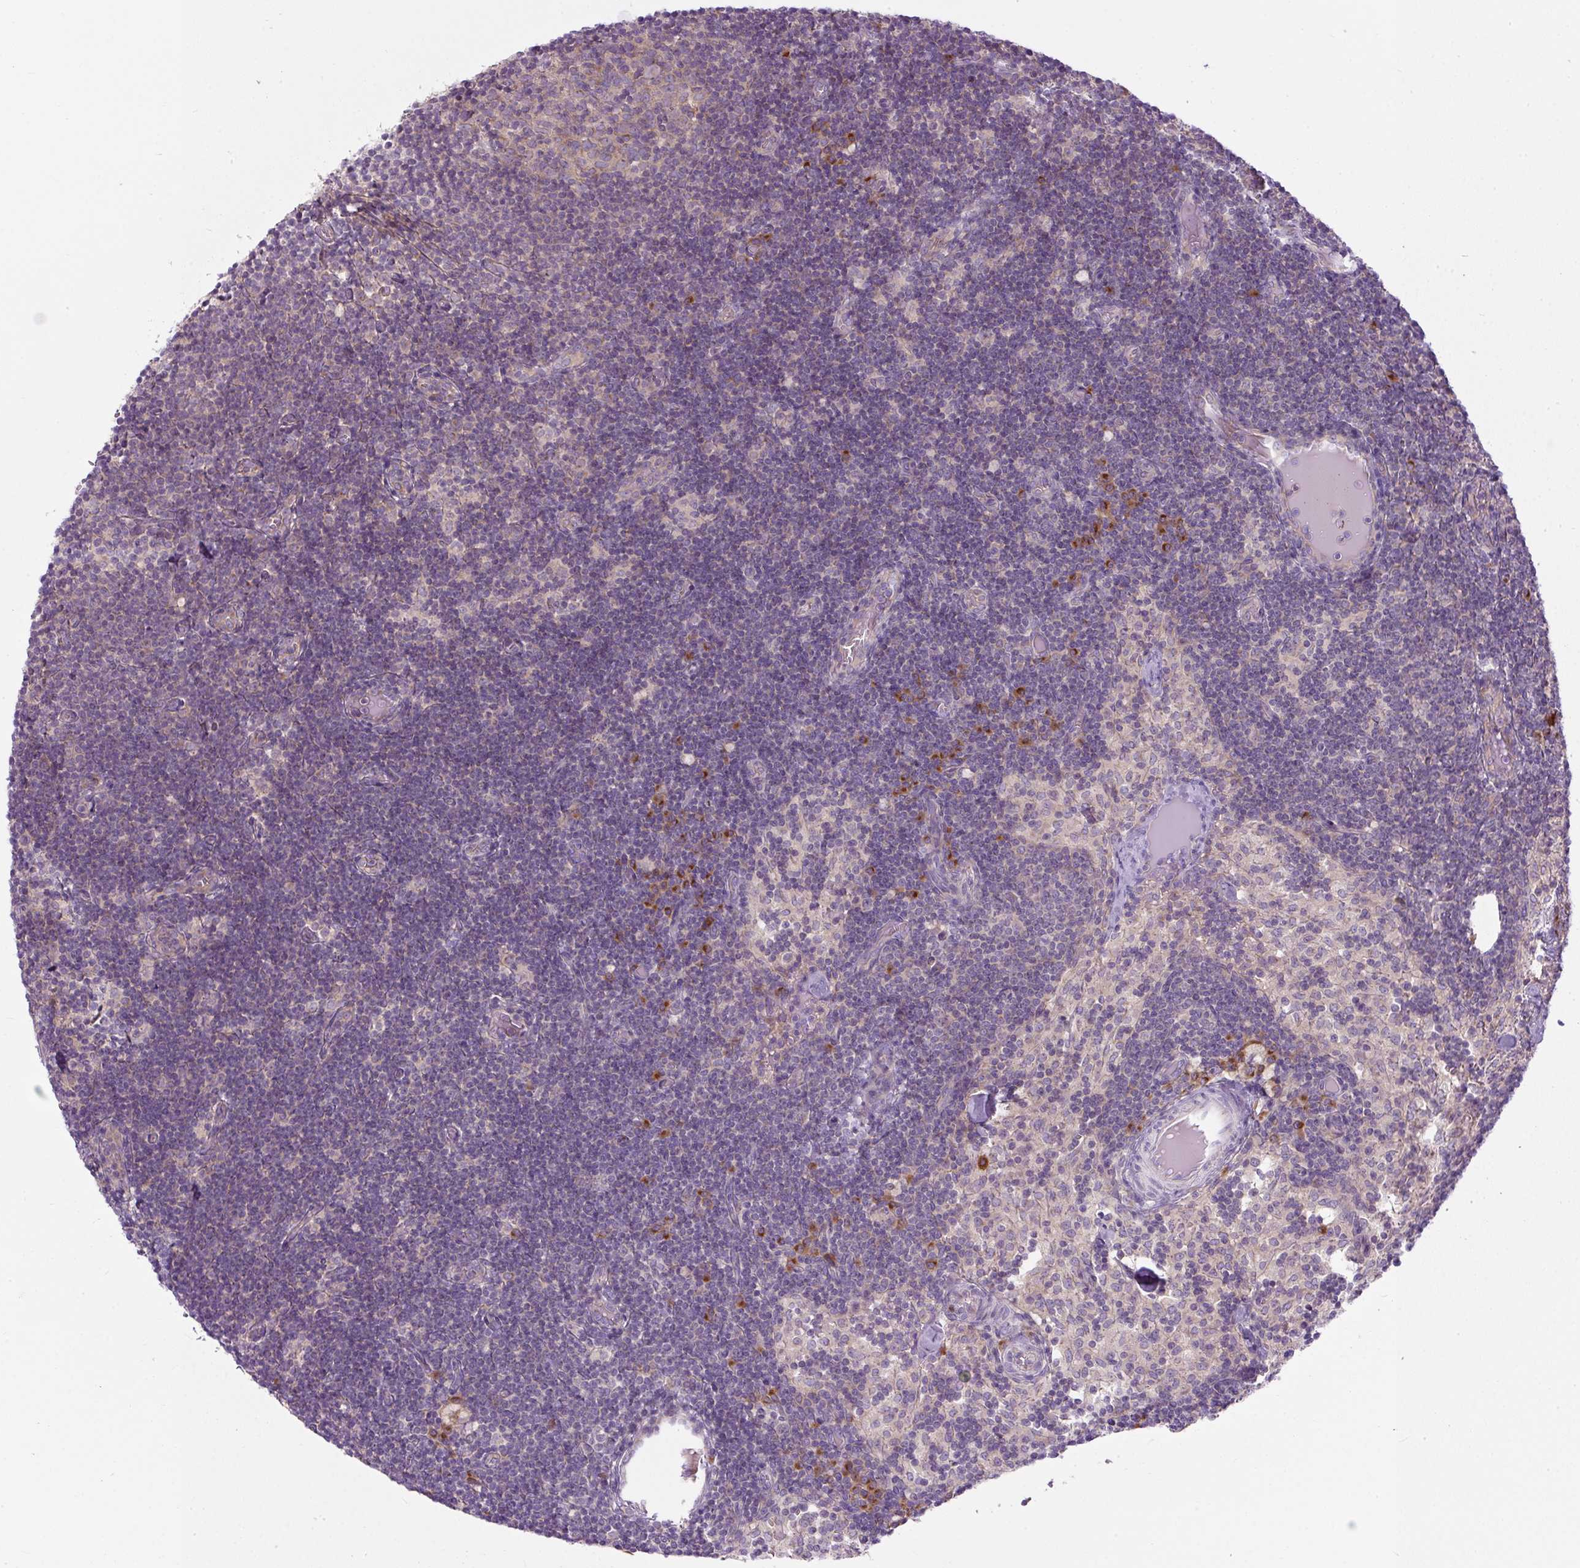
{"staining": {"intensity": "strong", "quantity": "<25%", "location": "cytoplasmic/membranous"}, "tissue": "lymph node", "cell_type": "Germinal center cells", "image_type": "normal", "snomed": [{"axis": "morphology", "description": "Normal tissue, NOS"}, {"axis": "topography", "description": "Lymph node"}], "caption": "Immunohistochemical staining of benign human lymph node displays medium levels of strong cytoplasmic/membranous positivity in approximately <25% of germinal center cells. (DAB (3,3'-diaminobenzidine) IHC with brightfield microscopy, high magnification).", "gene": "MLX", "patient": {"sex": "female", "age": 31}}